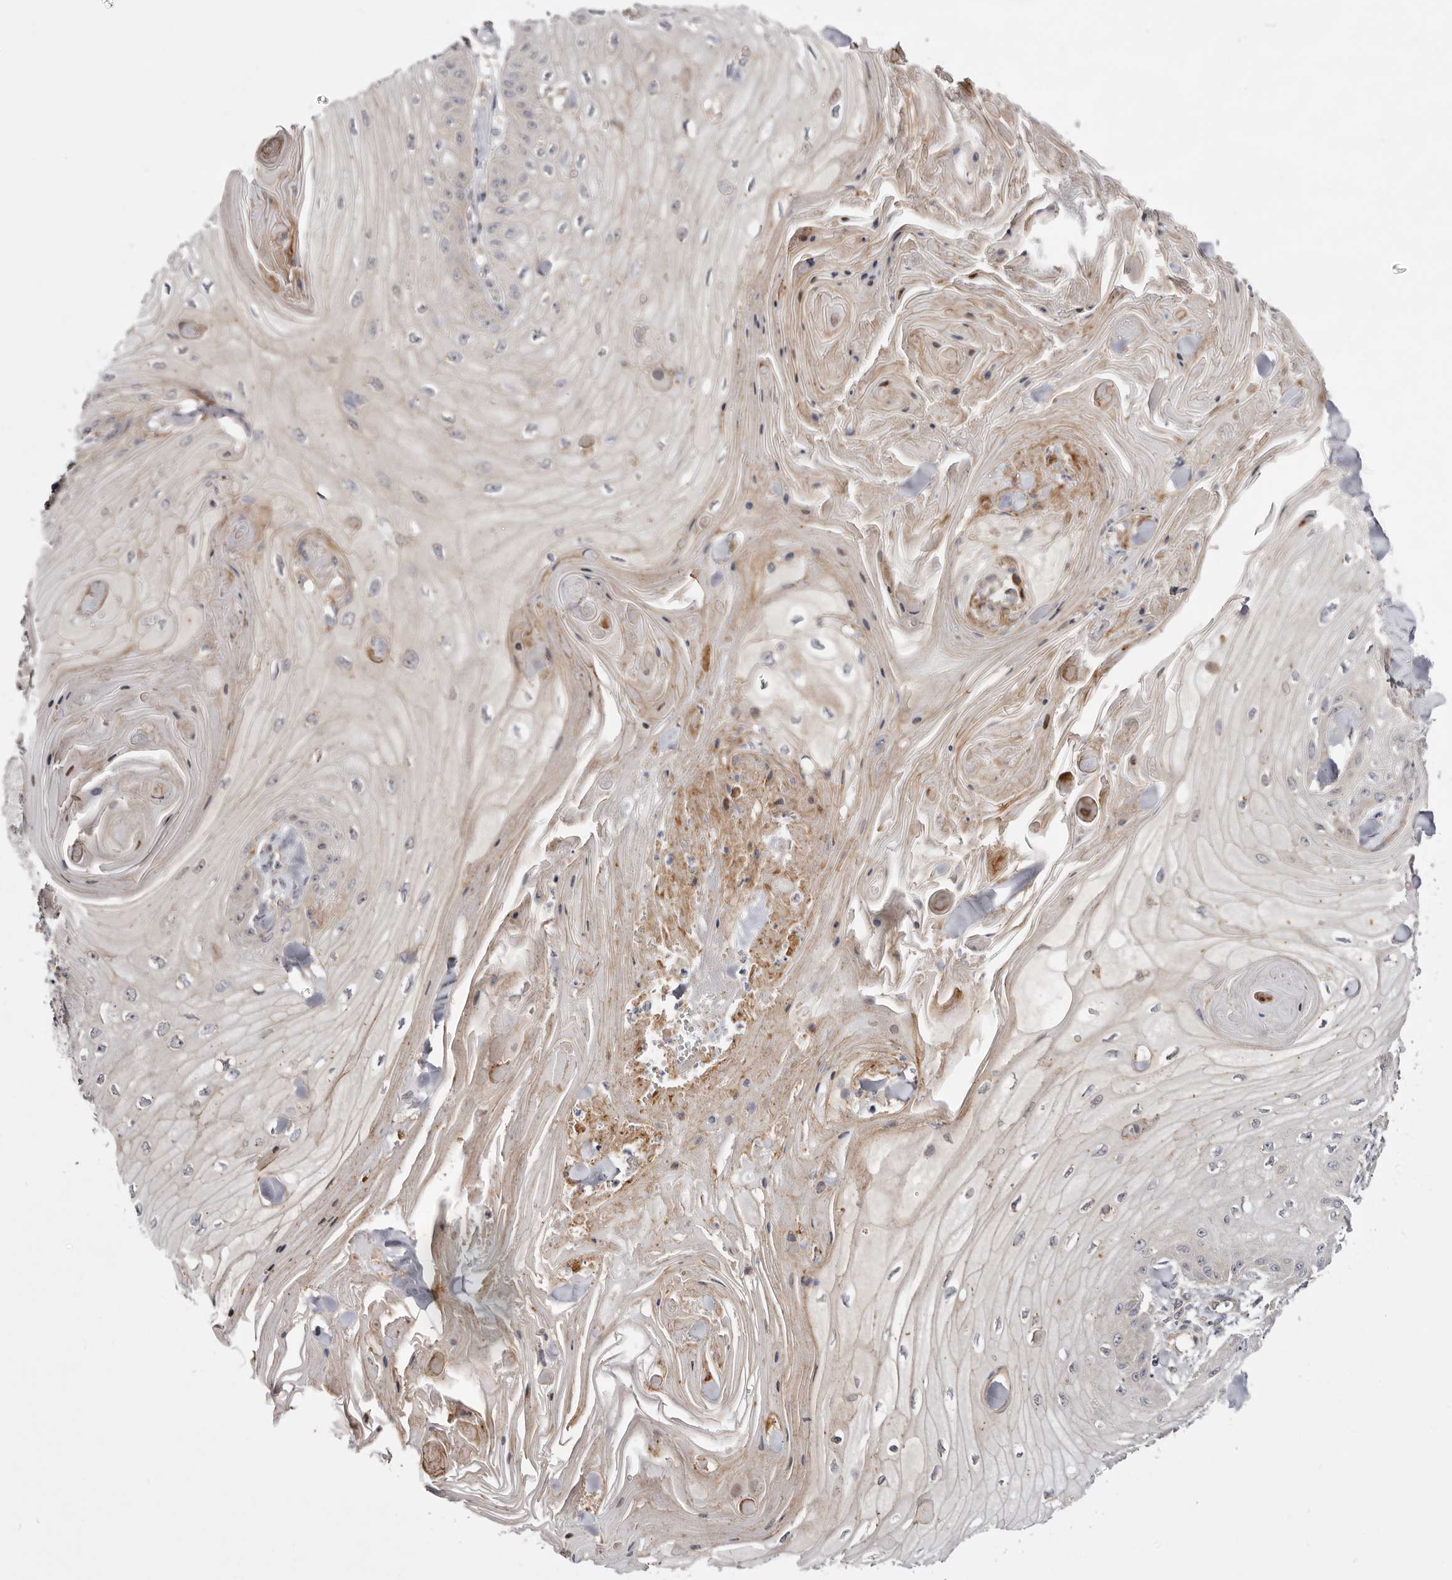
{"staining": {"intensity": "negative", "quantity": "none", "location": "none"}, "tissue": "skin cancer", "cell_type": "Tumor cells", "image_type": "cancer", "snomed": [{"axis": "morphology", "description": "Squamous cell carcinoma, NOS"}, {"axis": "topography", "description": "Skin"}], "caption": "Tumor cells are negative for protein expression in human skin squamous cell carcinoma.", "gene": "PANK4", "patient": {"sex": "male", "age": 74}}